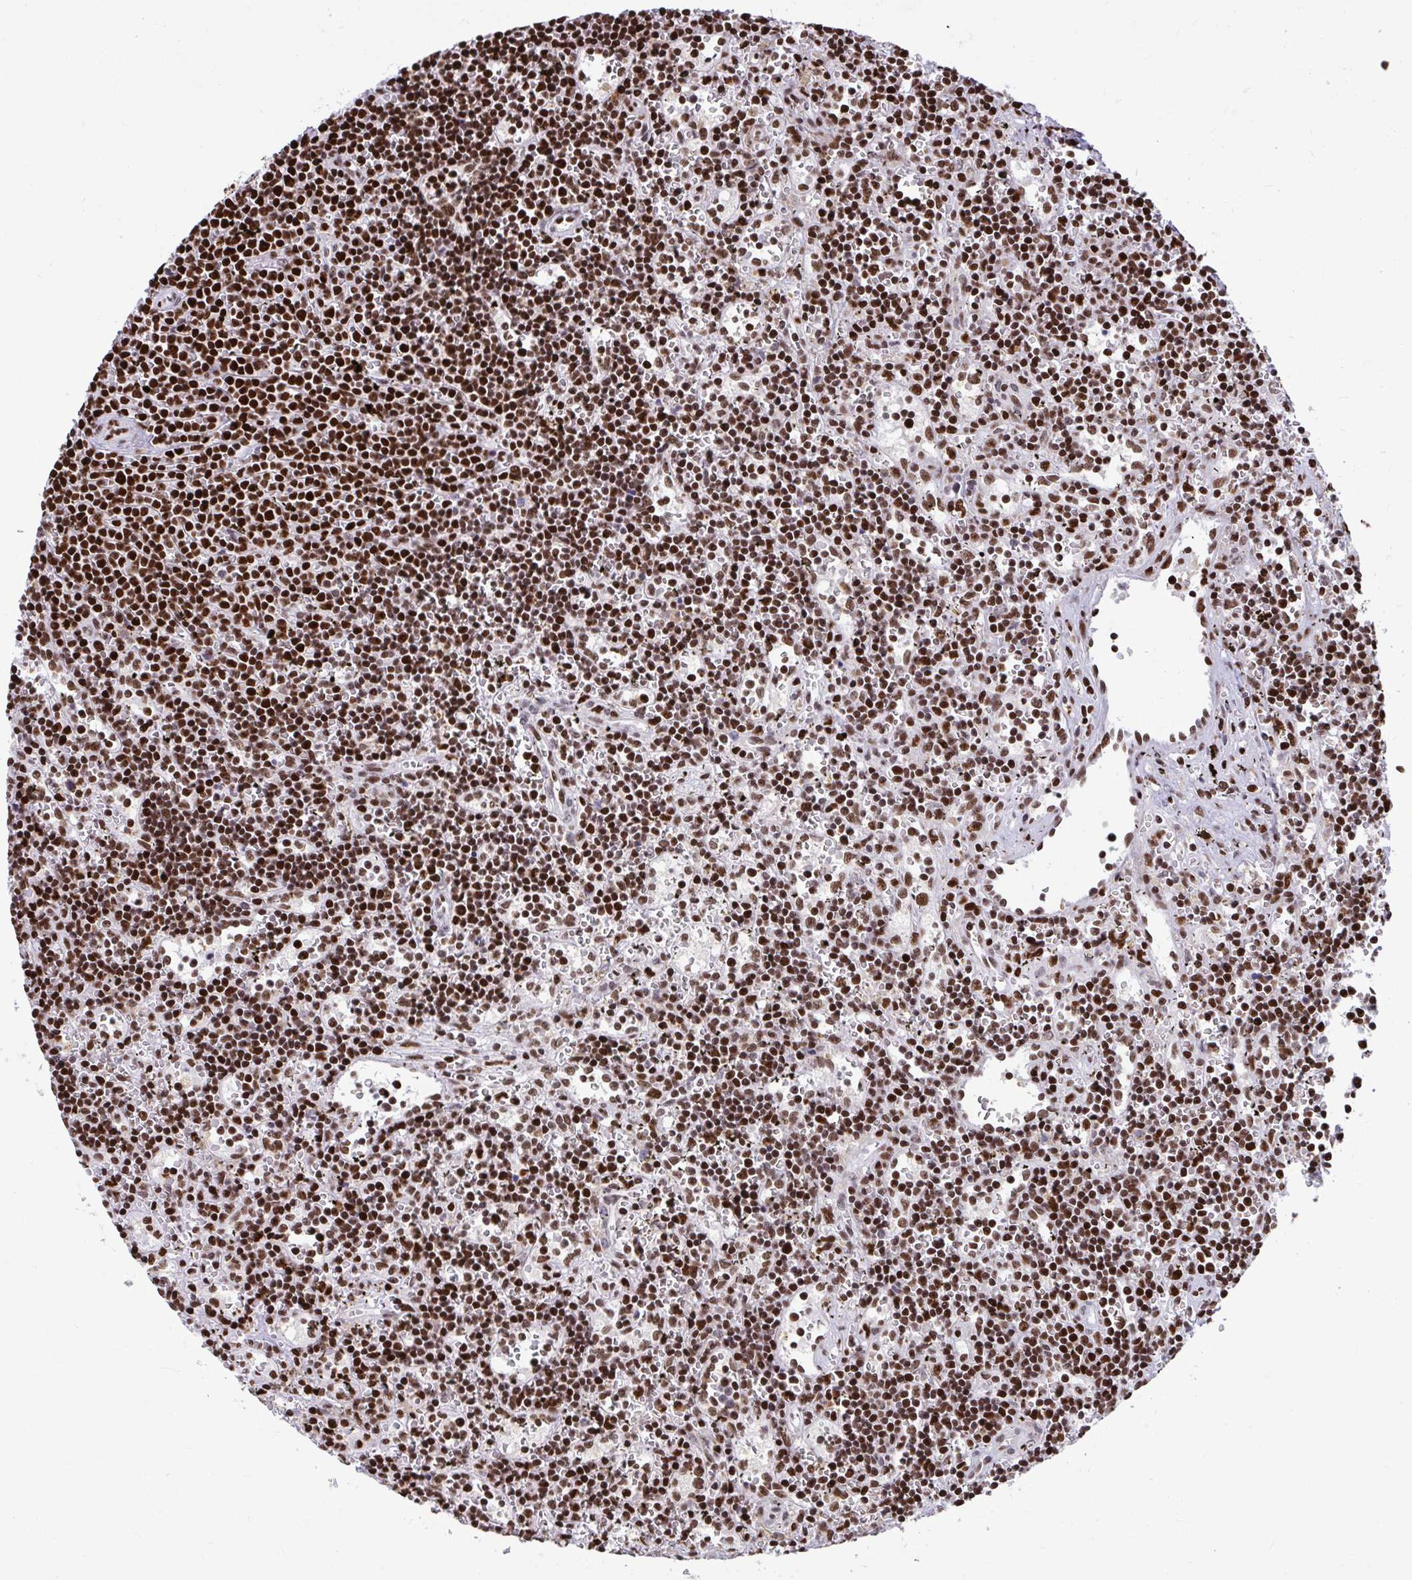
{"staining": {"intensity": "strong", "quantity": ">75%", "location": "nuclear"}, "tissue": "lymphoma", "cell_type": "Tumor cells", "image_type": "cancer", "snomed": [{"axis": "morphology", "description": "Malignant lymphoma, non-Hodgkin's type, Low grade"}, {"axis": "topography", "description": "Spleen"}], "caption": "Immunohistochemistry (IHC) image of lymphoma stained for a protein (brown), which demonstrates high levels of strong nuclear positivity in approximately >75% of tumor cells.", "gene": "SLC35C2", "patient": {"sex": "male", "age": 60}}